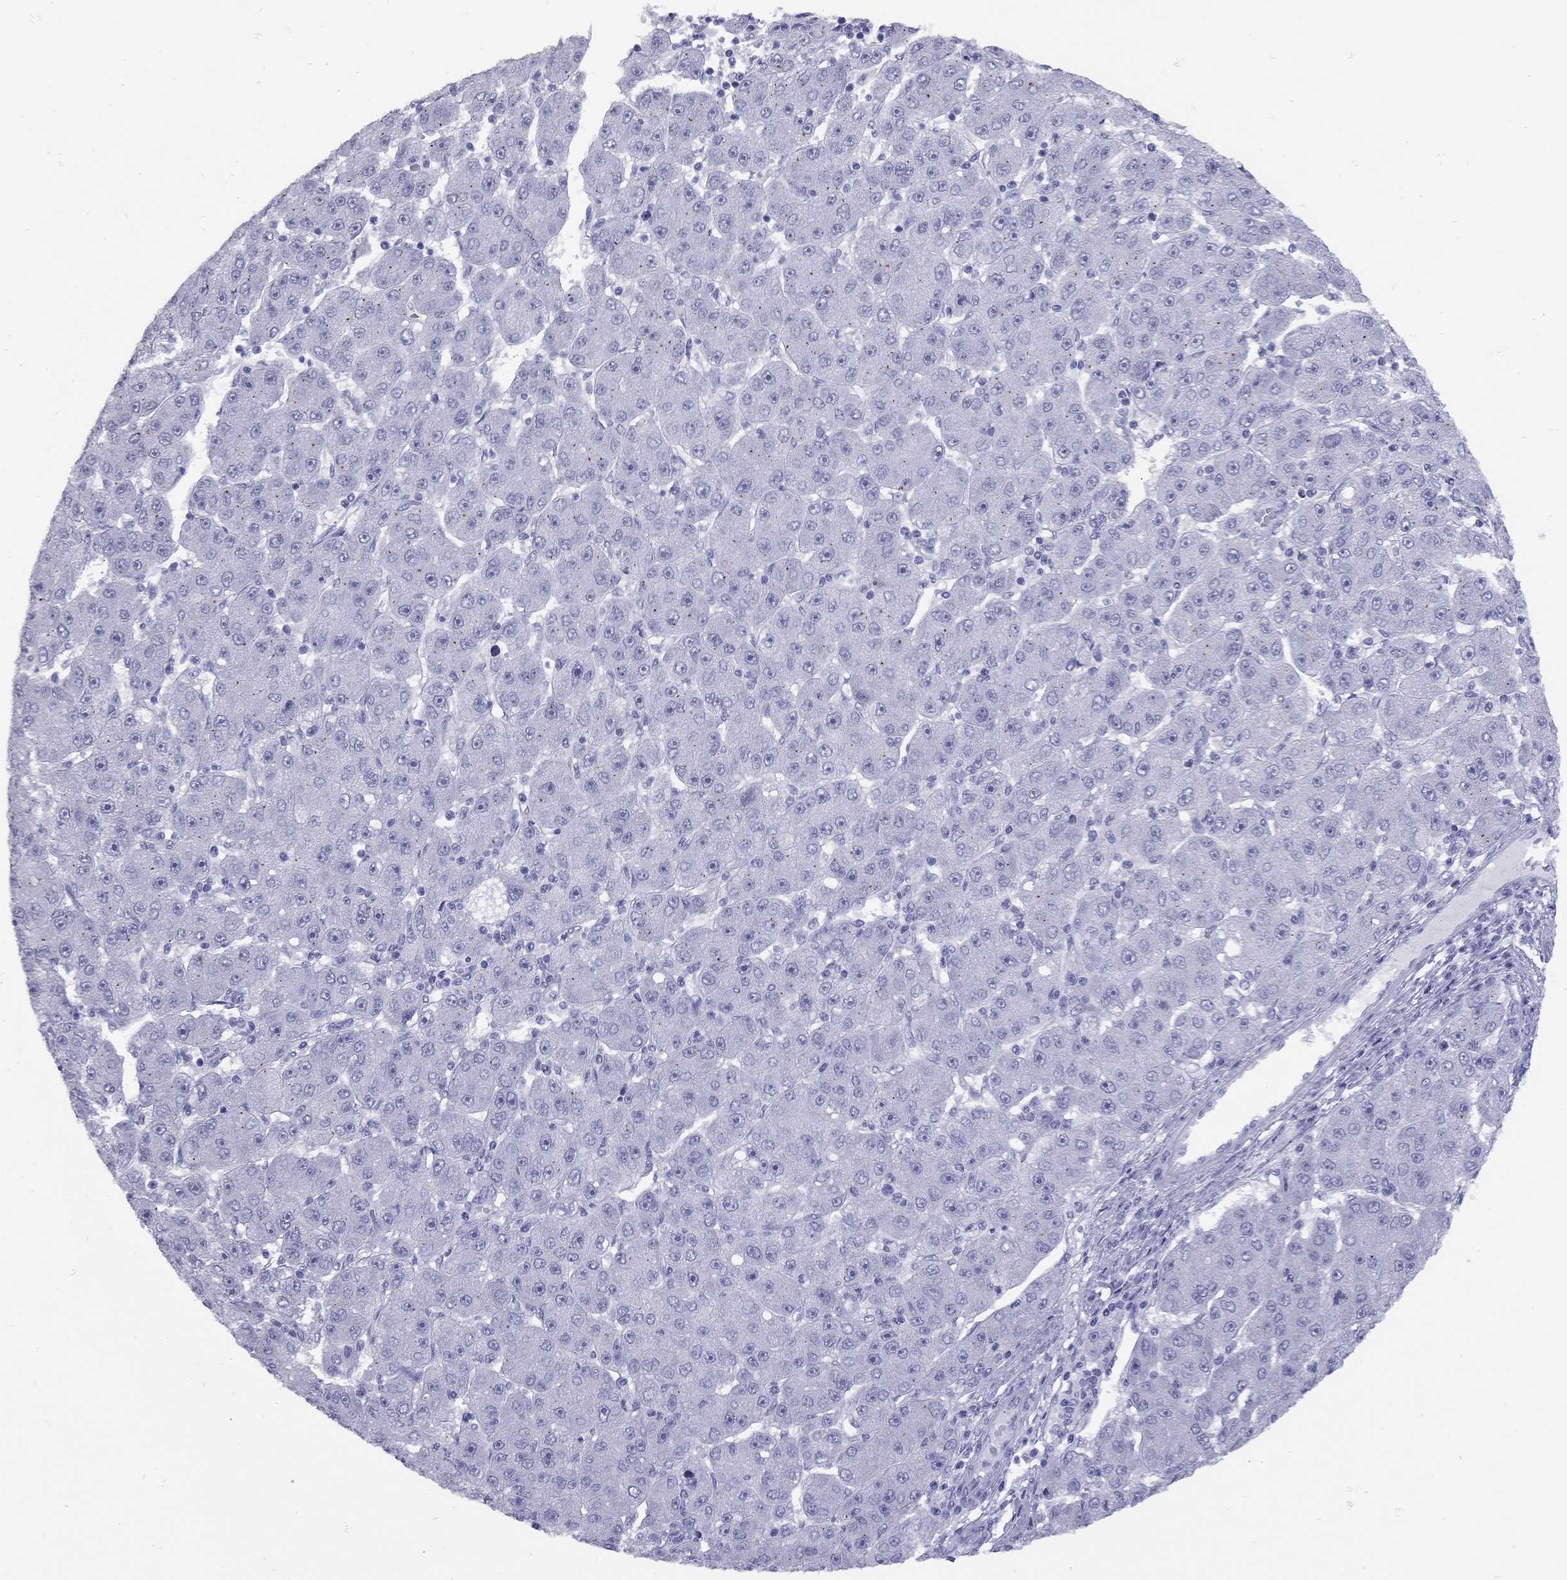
{"staining": {"intensity": "negative", "quantity": "none", "location": "none"}, "tissue": "liver cancer", "cell_type": "Tumor cells", "image_type": "cancer", "snomed": [{"axis": "morphology", "description": "Carcinoma, Hepatocellular, NOS"}, {"axis": "topography", "description": "Liver"}], "caption": "Liver cancer was stained to show a protein in brown. There is no significant positivity in tumor cells.", "gene": "LYAR", "patient": {"sex": "male", "age": 67}}